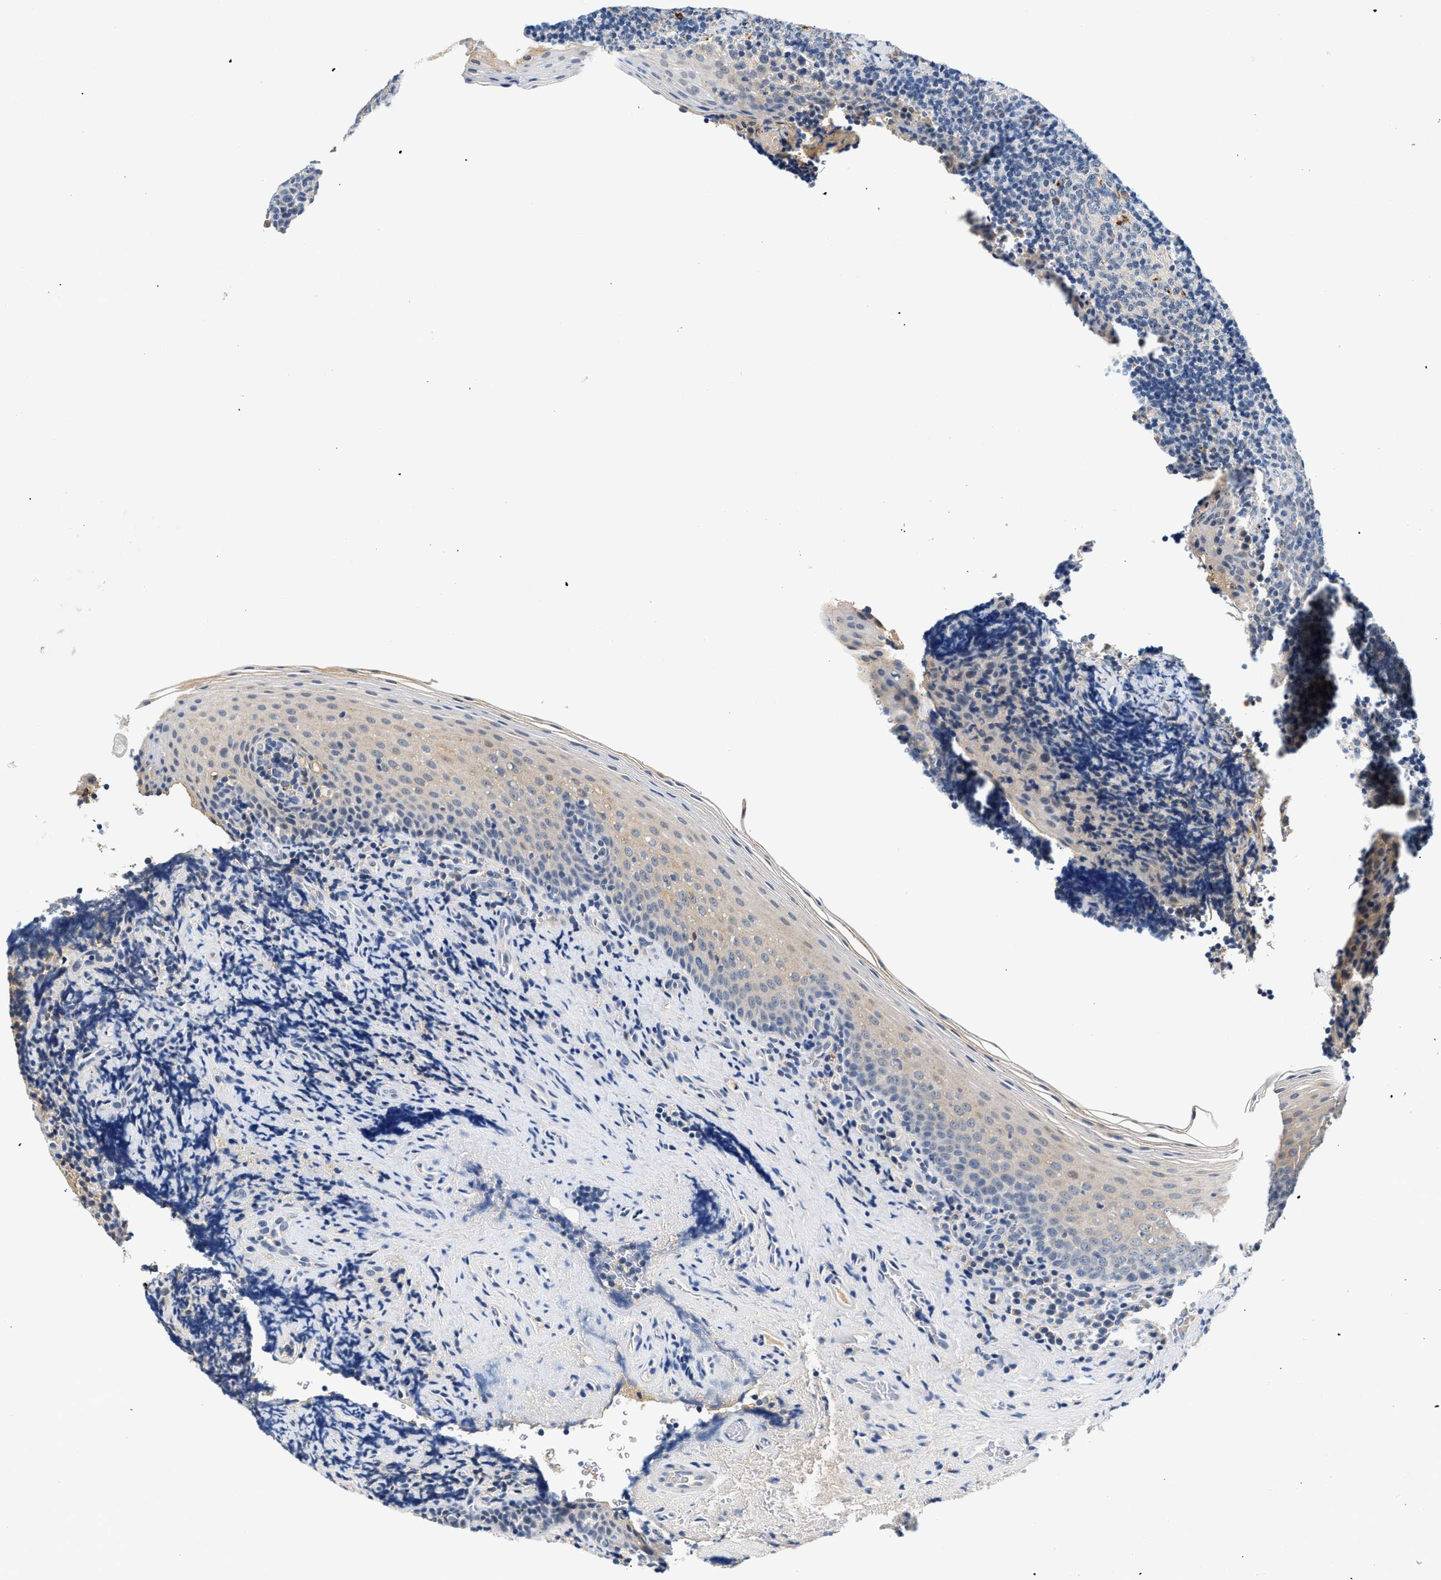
{"staining": {"intensity": "negative", "quantity": "none", "location": "none"}, "tissue": "tonsil", "cell_type": "Germinal center cells", "image_type": "normal", "snomed": [{"axis": "morphology", "description": "Normal tissue, NOS"}, {"axis": "morphology", "description": "Inflammation, NOS"}, {"axis": "topography", "description": "Tonsil"}], "caption": "IHC of benign tonsil shows no positivity in germinal center cells.", "gene": "MED22", "patient": {"sex": "female", "age": 31}}